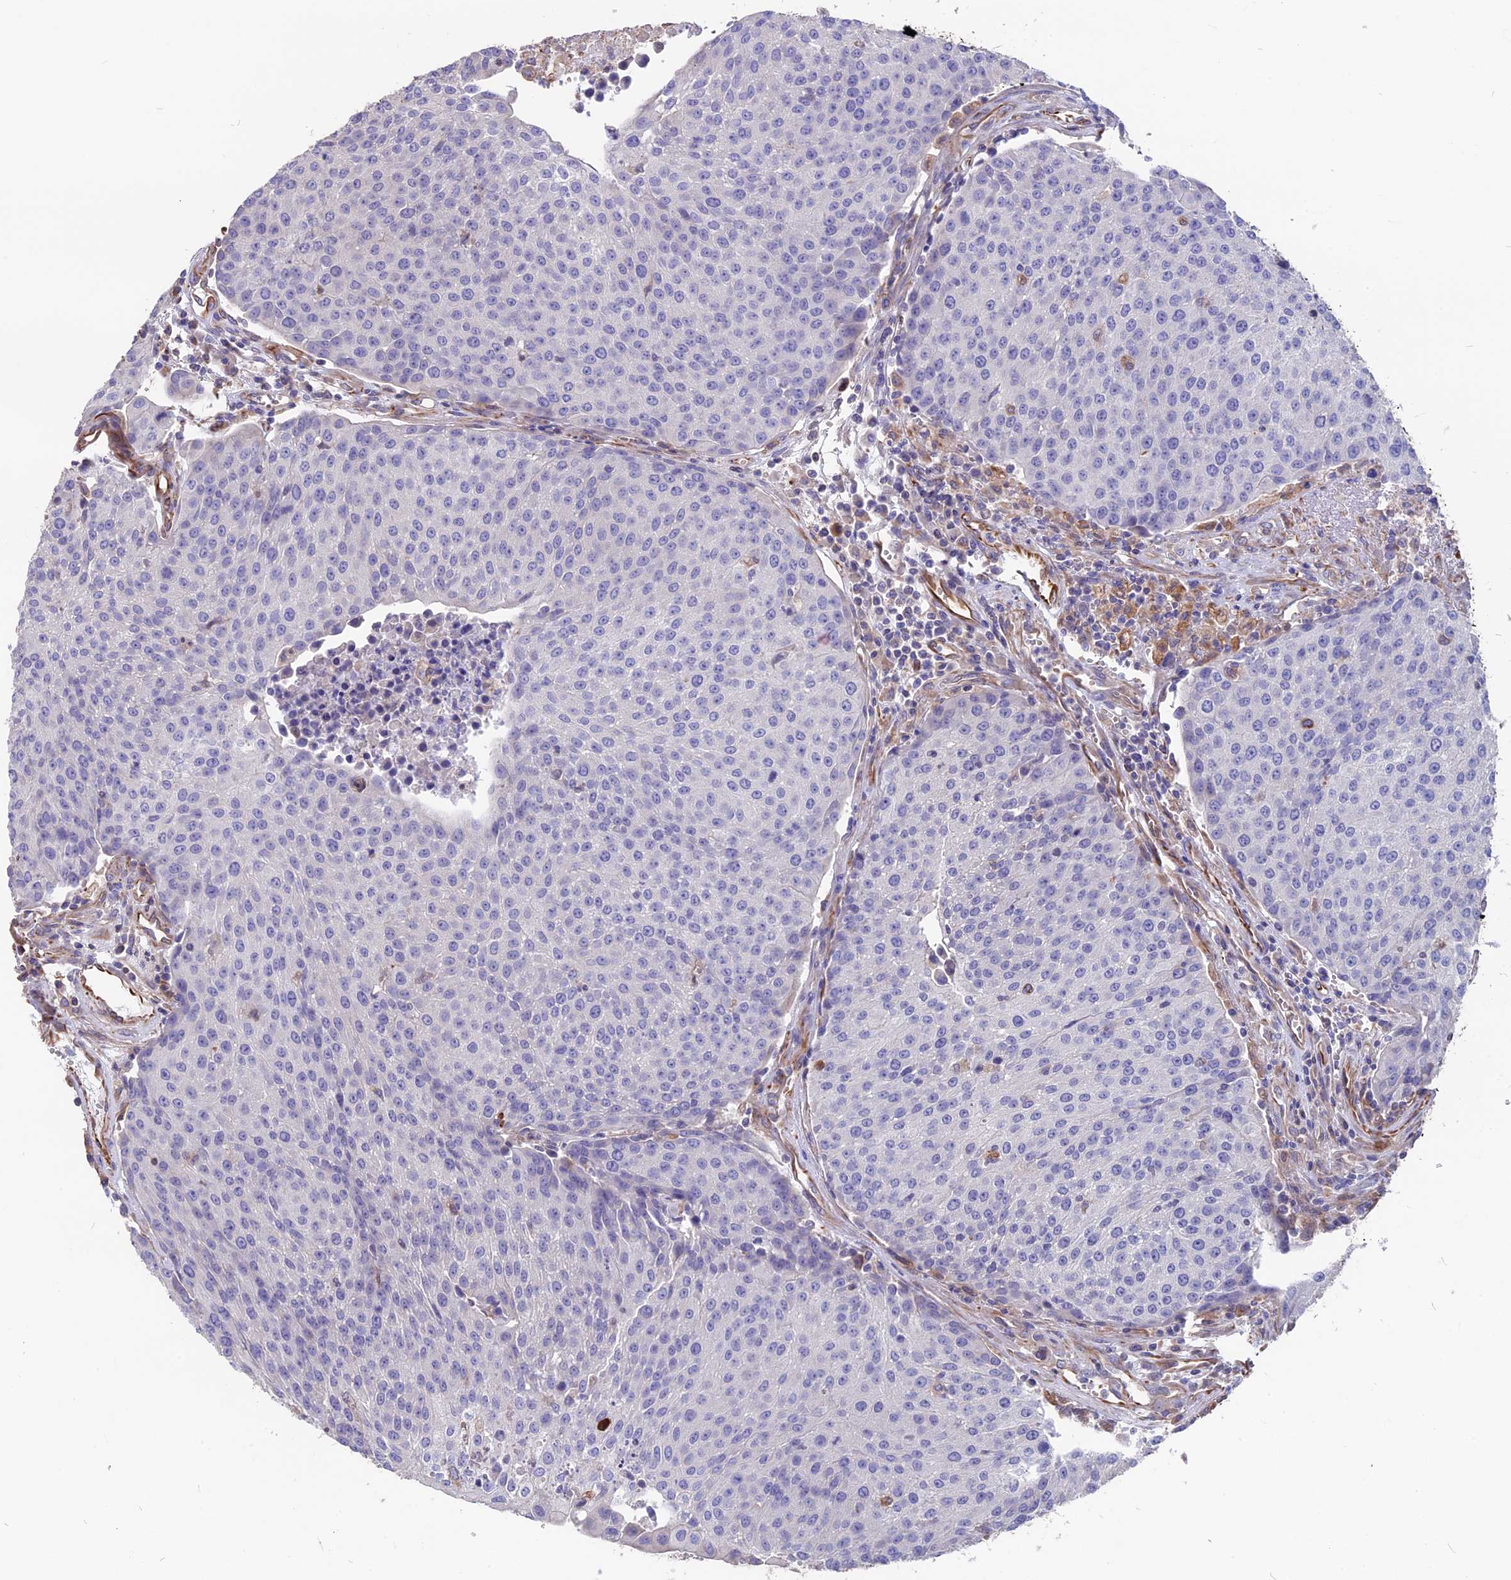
{"staining": {"intensity": "negative", "quantity": "none", "location": "none"}, "tissue": "urothelial cancer", "cell_type": "Tumor cells", "image_type": "cancer", "snomed": [{"axis": "morphology", "description": "Urothelial carcinoma, High grade"}, {"axis": "topography", "description": "Urinary bladder"}], "caption": "Immunohistochemistry (IHC) micrograph of urothelial carcinoma (high-grade) stained for a protein (brown), which reveals no positivity in tumor cells. The staining is performed using DAB (3,3'-diaminobenzidine) brown chromogen with nuclei counter-stained in using hematoxylin.", "gene": "SEH1L", "patient": {"sex": "female", "age": 85}}